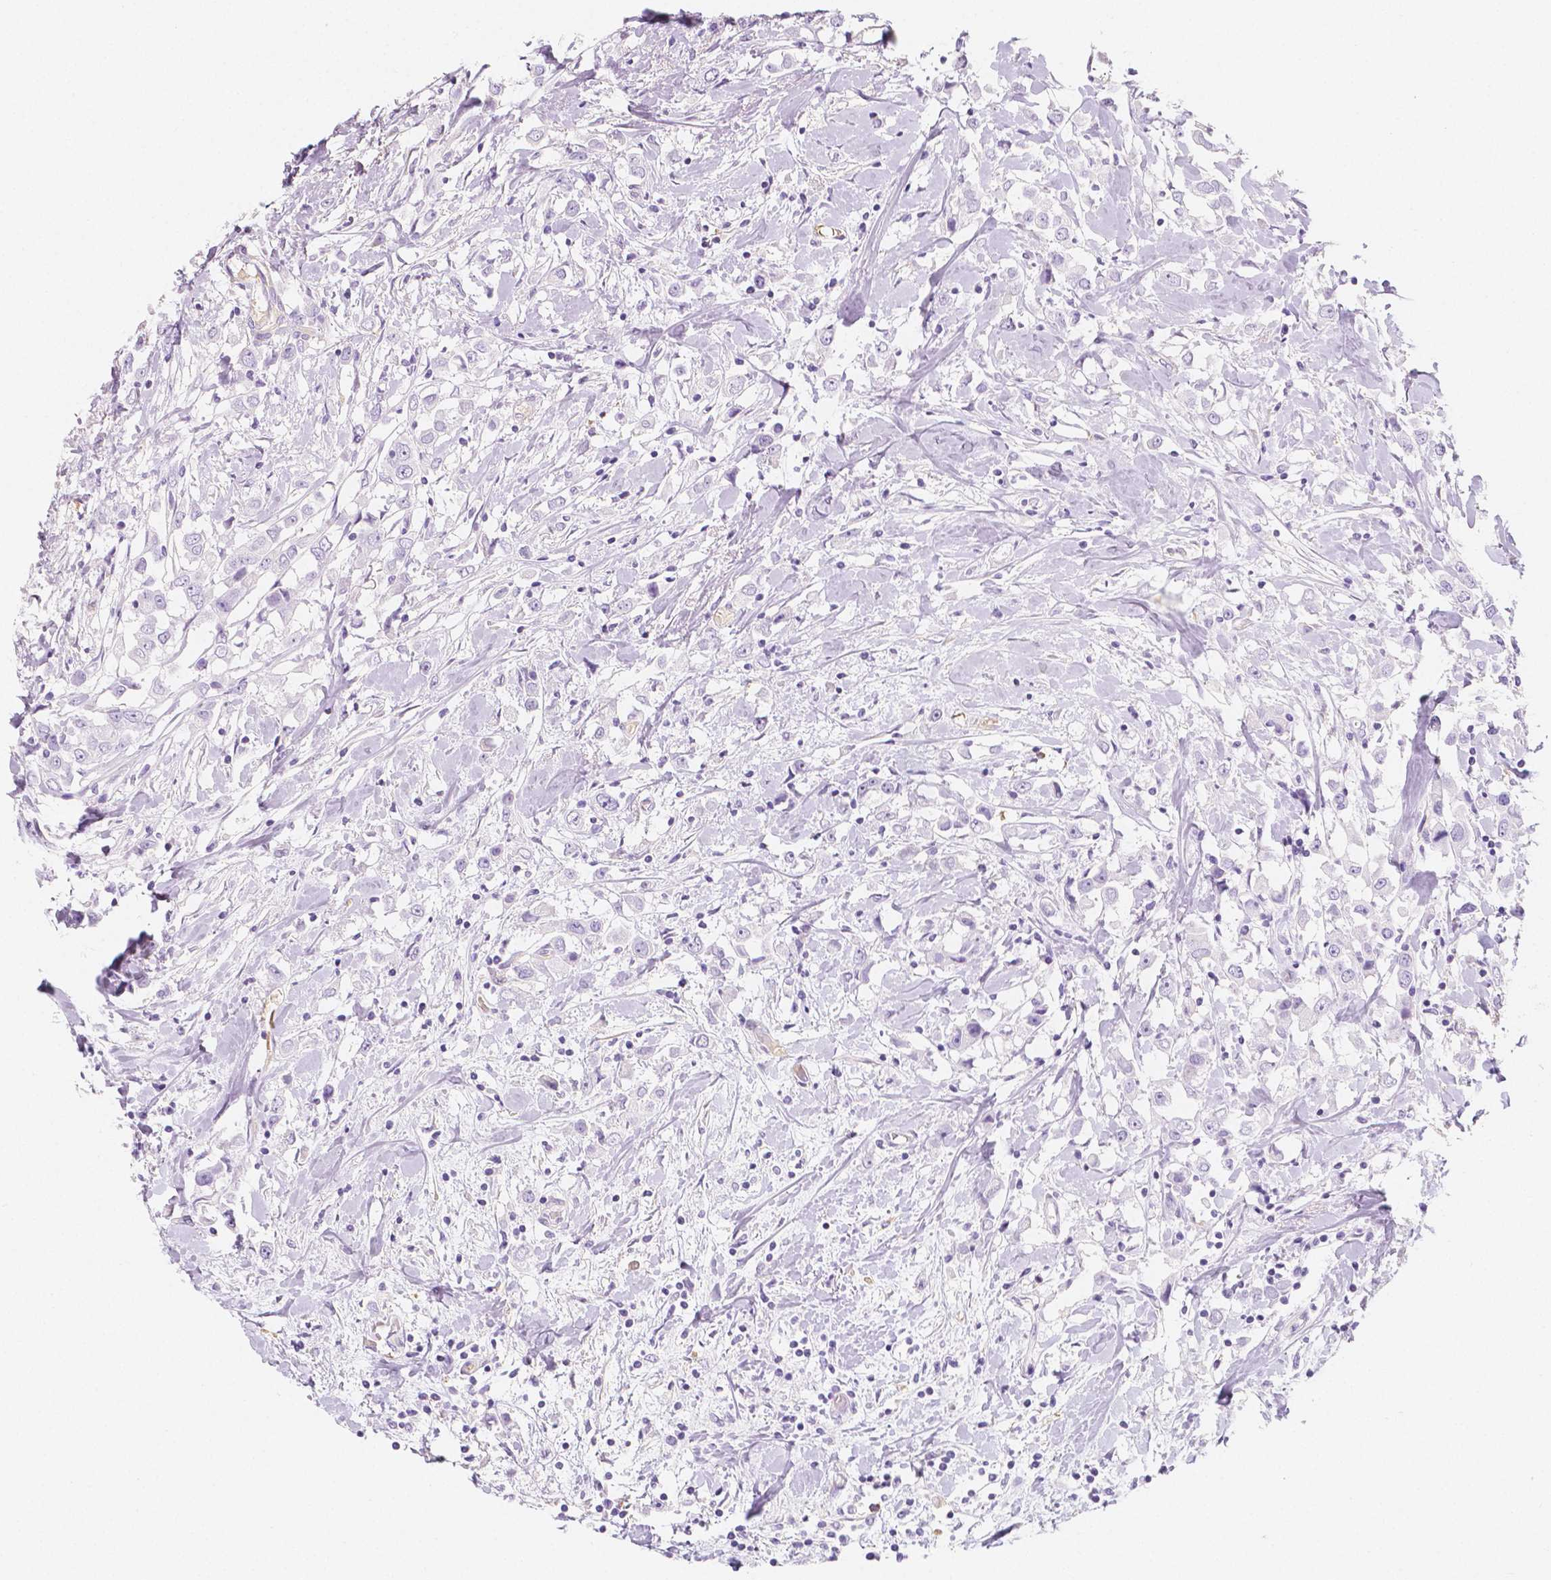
{"staining": {"intensity": "negative", "quantity": "none", "location": "none"}, "tissue": "breast cancer", "cell_type": "Tumor cells", "image_type": "cancer", "snomed": [{"axis": "morphology", "description": "Duct carcinoma"}, {"axis": "topography", "description": "Breast"}], "caption": "This is an immunohistochemistry (IHC) photomicrograph of breast cancer. There is no expression in tumor cells.", "gene": "MAP1A", "patient": {"sex": "female", "age": 61}}